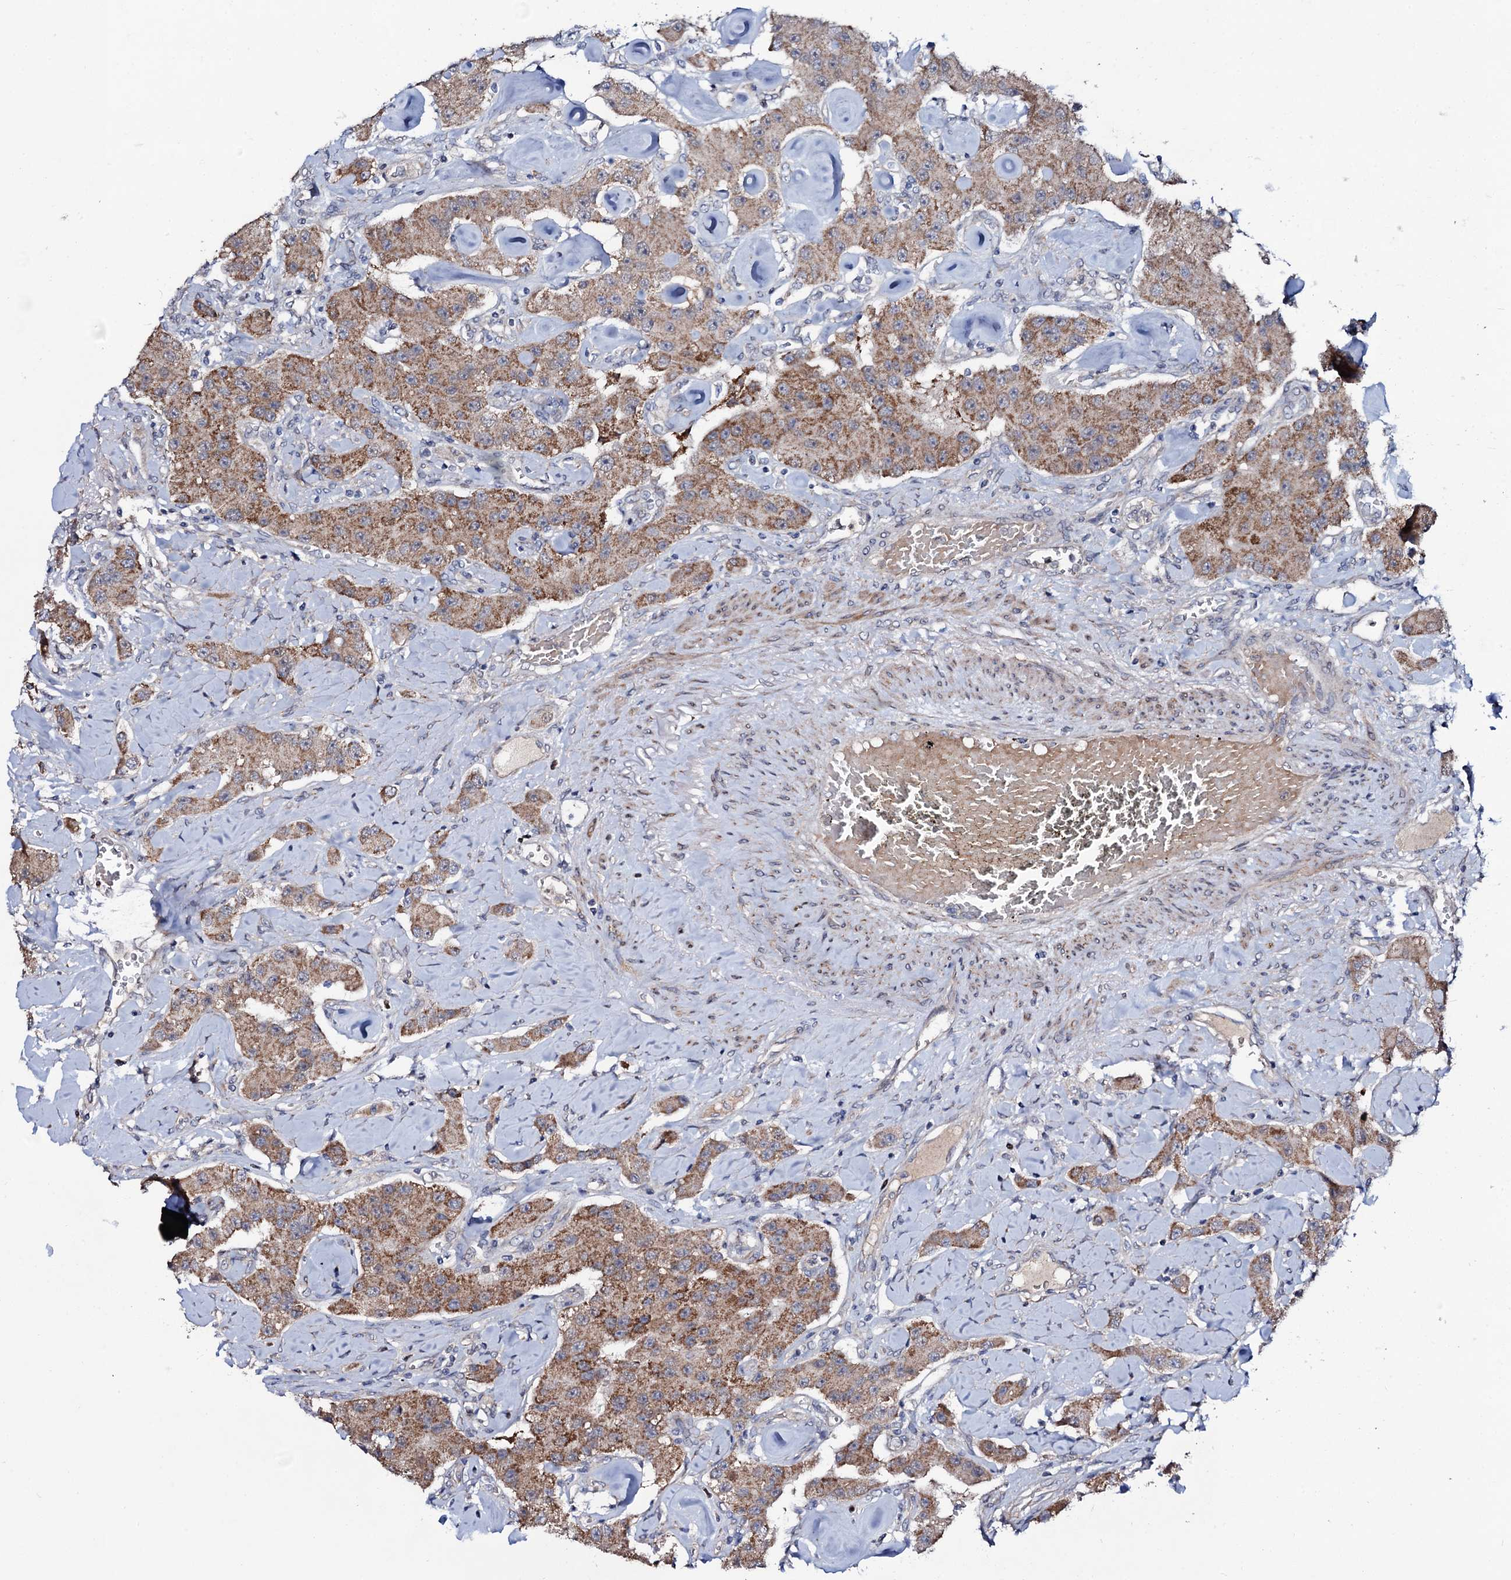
{"staining": {"intensity": "moderate", "quantity": ">75%", "location": "cytoplasmic/membranous"}, "tissue": "carcinoid", "cell_type": "Tumor cells", "image_type": "cancer", "snomed": [{"axis": "morphology", "description": "Carcinoid, malignant, NOS"}, {"axis": "topography", "description": "Pancreas"}], "caption": "IHC of human carcinoid shows medium levels of moderate cytoplasmic/membranous positivity in approximately >75% of tumor cells.", "gene": "PPP1R3D", "patient": {"sex": "male", "age": 41}}